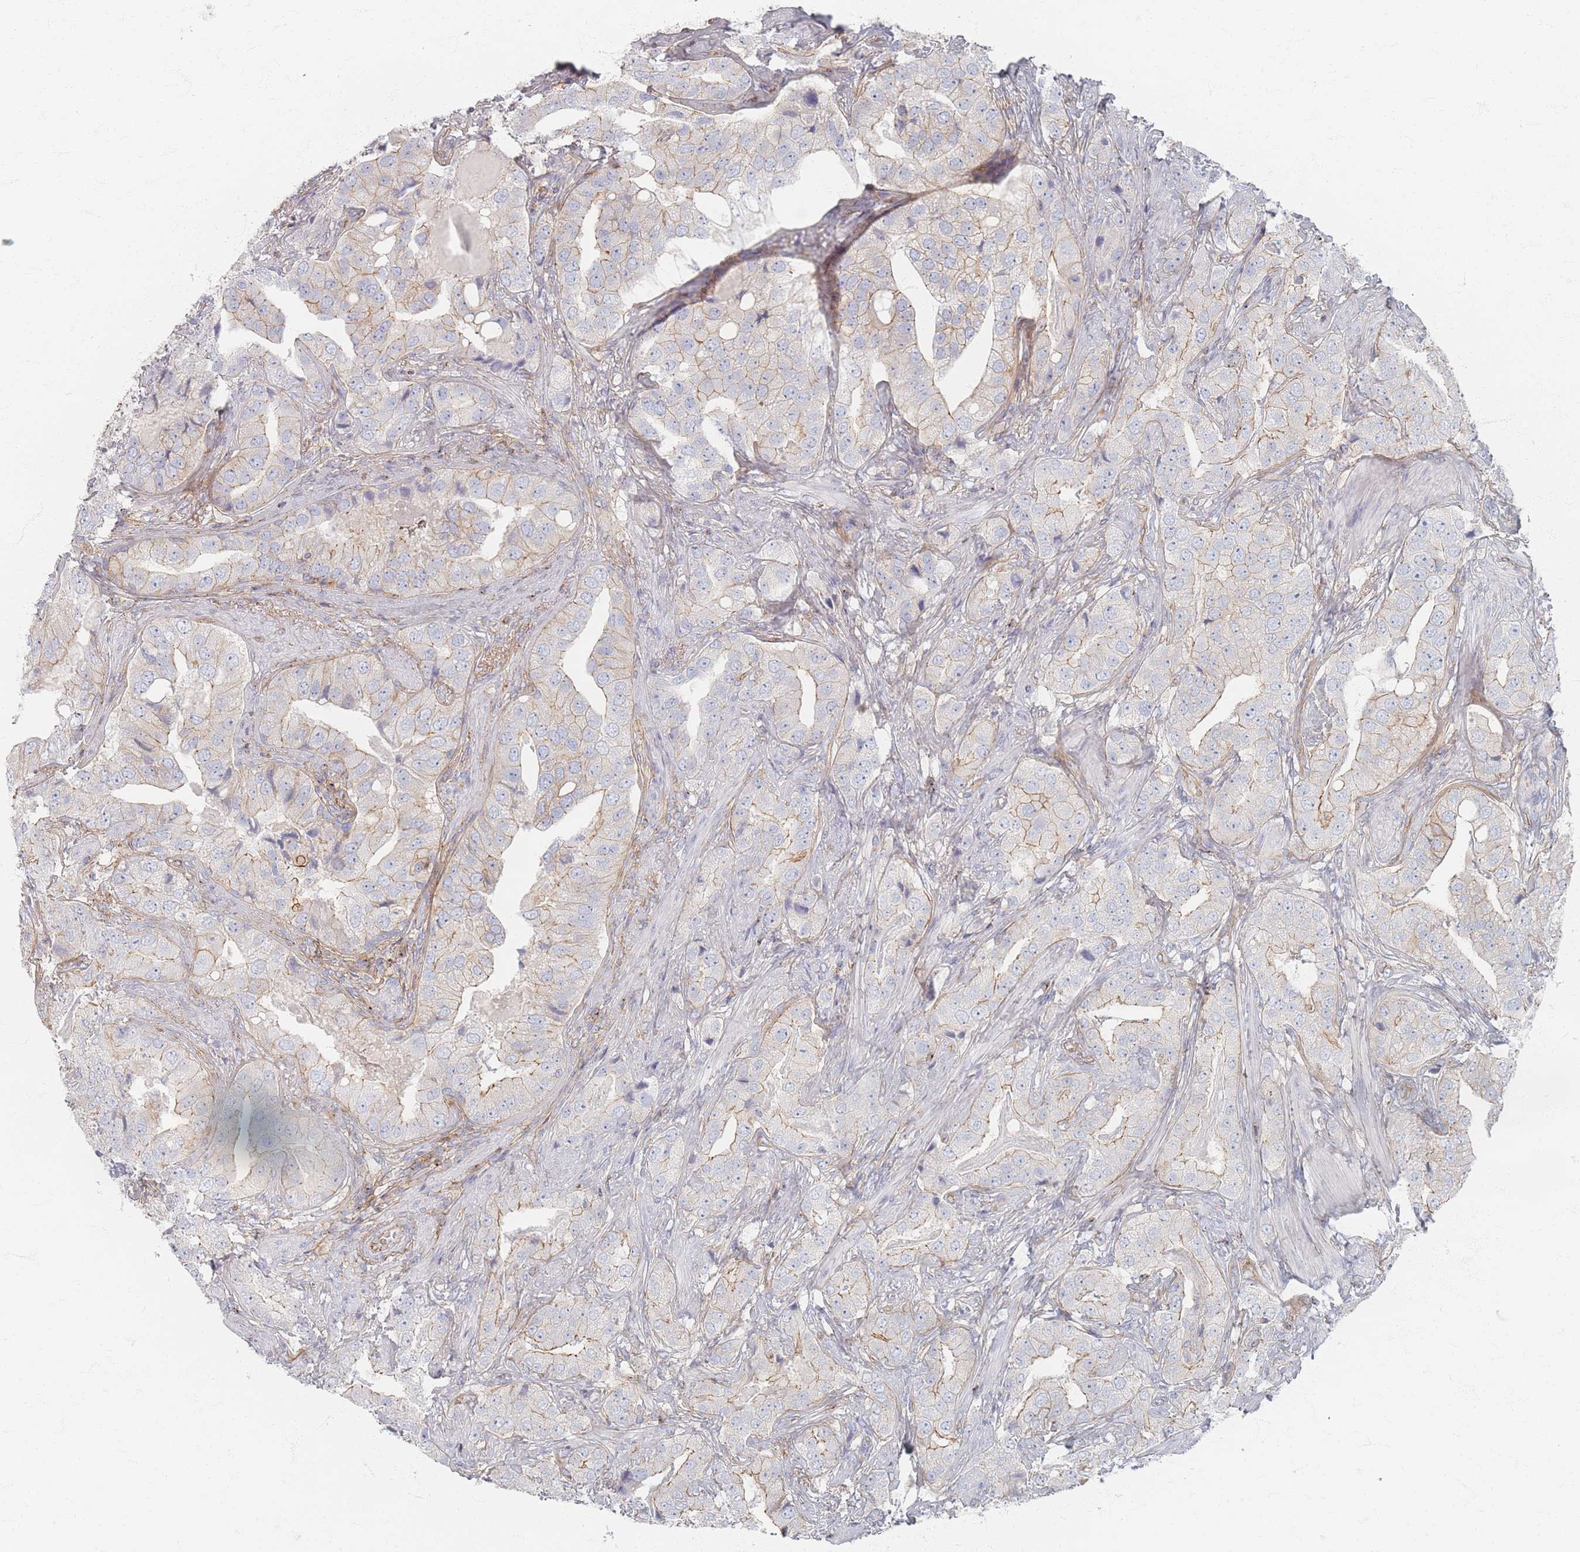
{"staining": {"intensity": "weak", "quantity": "25%-75%", "location": "cytoplasmic/membranous"}, "tissue": "prostate cancer", "cell_type": "Tumor cells", "image_type": "cancer", "snomed": [{"axis": "morphology", "description": "Adenocarcinoma, High grade"}, {"axis": "topography", "description": "Prostate"}], "caption": "This histopathology image exhibits high-grade adenocarcinoma (prostate) stained with immunohistochemistry to label a protein in brown. The cytoplasmic/membranous of tumor cells show weak positivity for the protein. Nuclei are counter-stained blue.", "gene": "GNB1", "patient": {"sex": "male", "age": 63}}